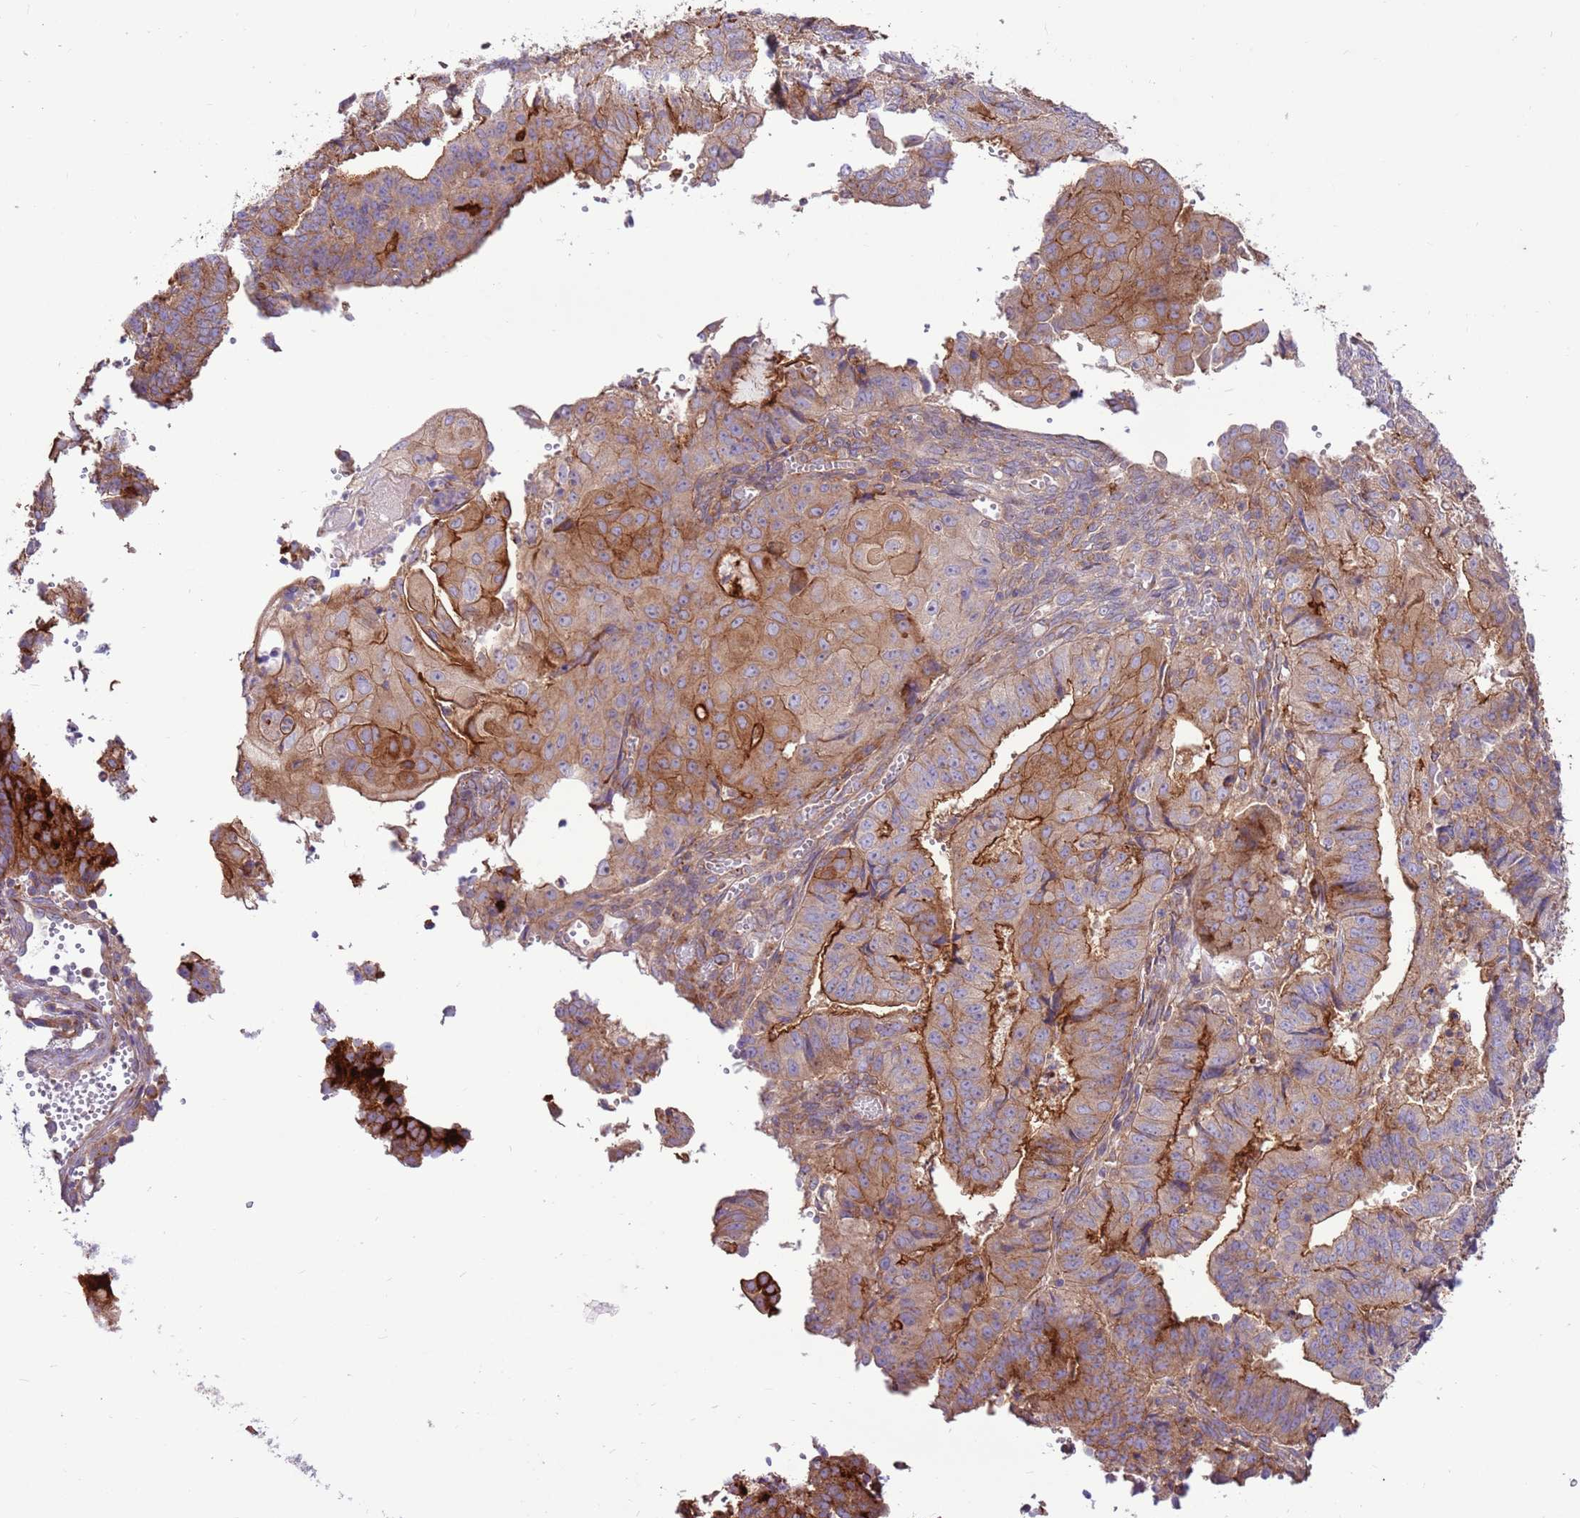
{"staining": {"intensity": "strong", "quantity": ">75%", "location": "cytoplasmic/membranous"}, "tissue": "endometrial cancer", "cell_type": "Tumor cells", "image_type": "cancer", "snomed": [{"axis": "morphology", "description": "Adenocarcinoma, NOS"}, {"axis": "topography", "description": "Endometrium"}], "caption": "Protein analysis of adenocarcinoma (endometrial) tissue demonstrates strong cytoplasmic/membranous expression in approximately >75% of tumor cells.", "gene": "DDX19B", "patient": {"sex": "female", "age": 56}}